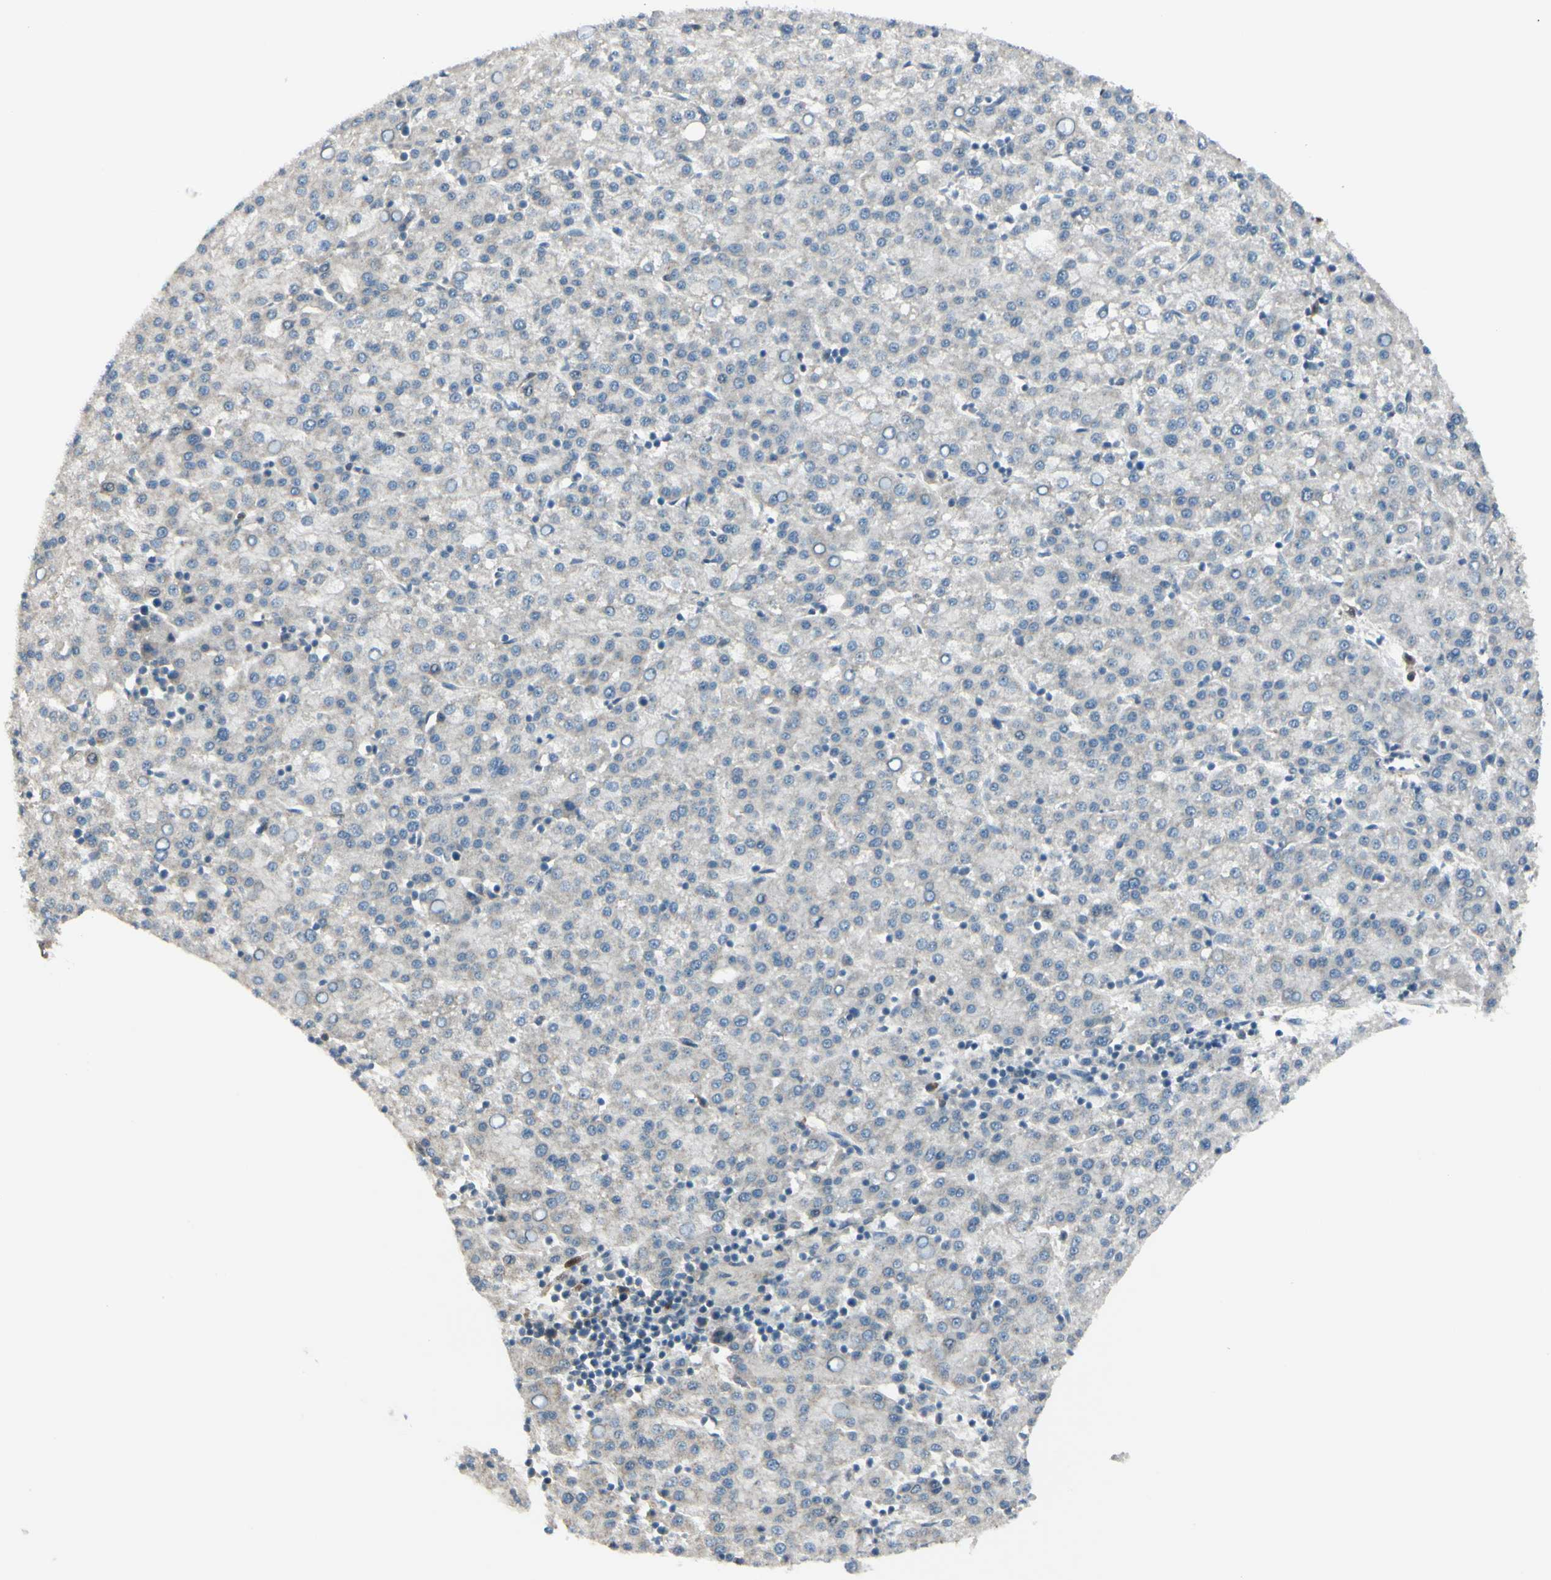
{"staining": {"intensity": "negative", "quantity": "none", "location": "none"}, "tissue": "liver cancer", "cell_type": "Tumor cells", "image_type": "cancer", "snomed": [{"axis": "morphology", "description": "Carcinoma, Hepatocellular, NOS"}, {"axis": "topography", "description": "Liver"}], "caption": "Tumor cells show no significant expression in liver cancer (hepatocellular carcinoma).", "gene": "FHL2", "patient": {"sex": "female", "age": 58}}